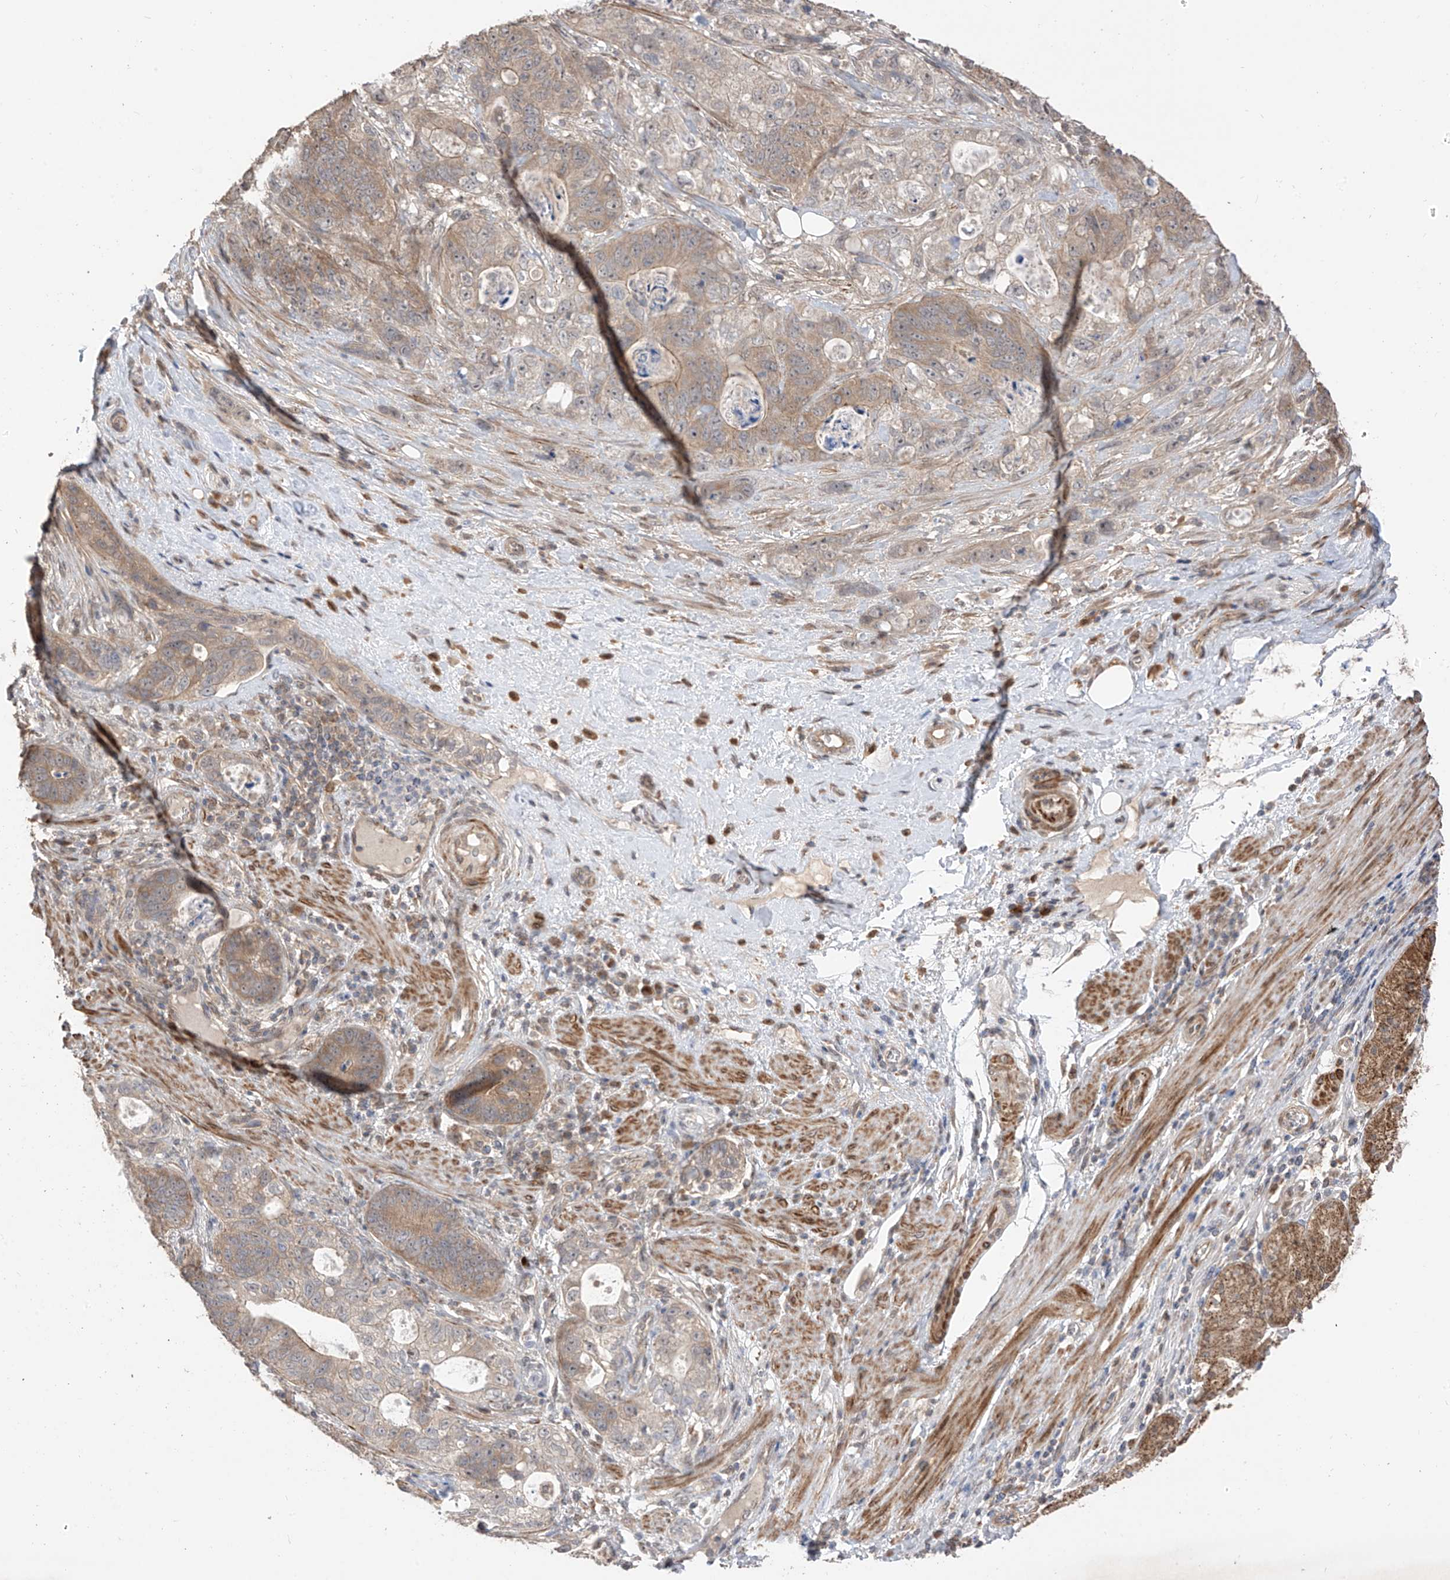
{"staining": {"intensity": "weak", "quantity": ">75%", "location": "cytoplasmic/membranous"}, "tissue": "stomach cancer", "cell_type": "Tumor cells", "image_type": "cancer", "snomed": [{"axis": "morphology", "description": "Normal tissue, NOS"}, {"axis": "morphology", "description": "Adenocarcinoma, NOS"}, {"axis": "topography", "description": "Stomach"}], "caption": "Protein expression by immunohistochemistry (IHC) displays weak cytoplasmic/membranous expression in about >75% of tumor cells in adenocarcinoma (stomach).", "gene": "LATS1", "patient": {"sex": "female", "age": 89}}